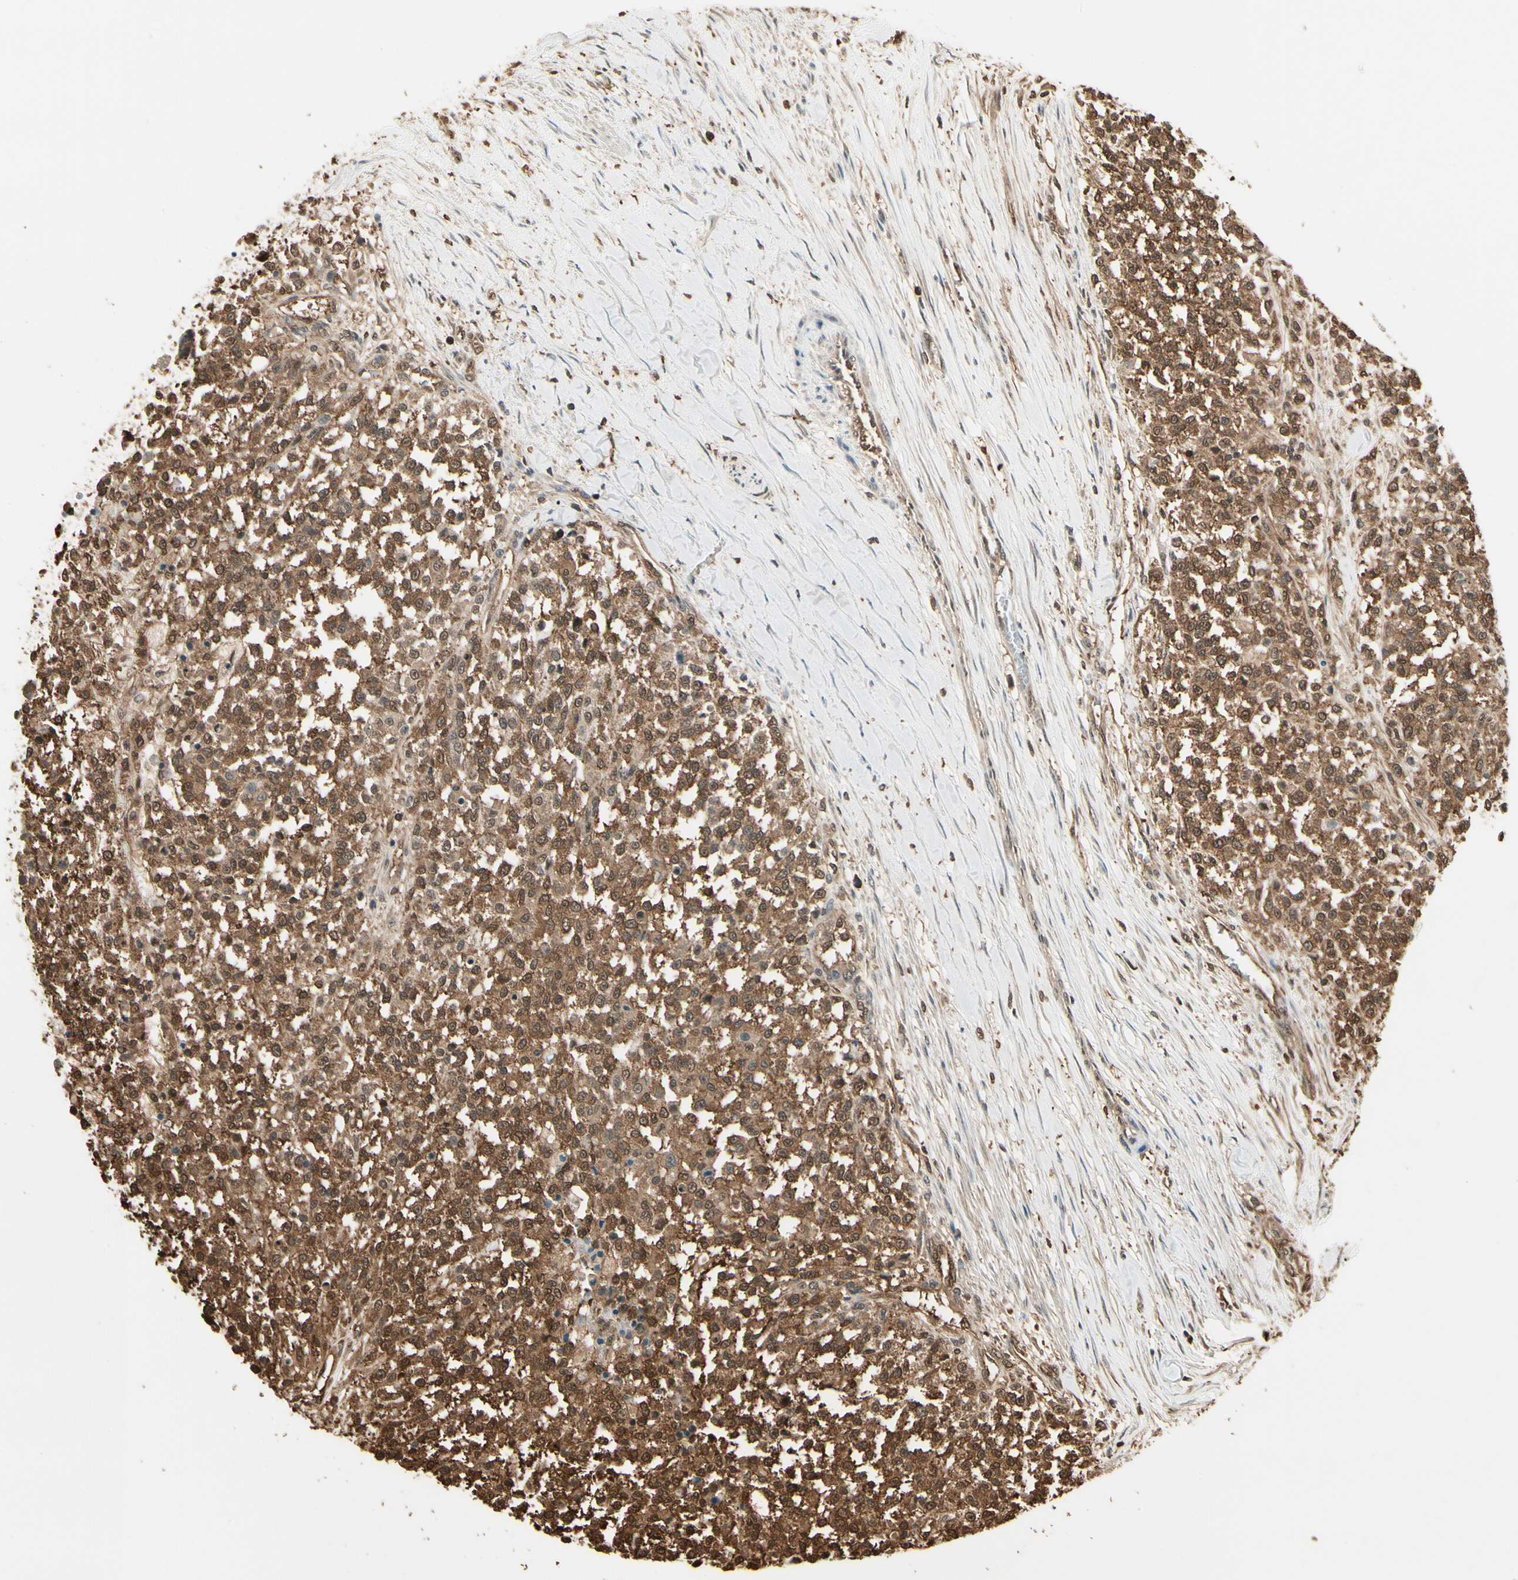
{"staining": {"intensity": "strong", "quantity": ">75%", "location": "cytoplasmic/membranous,nuclear"}, "tissue": "testis cancer", "cell_type": "Tumor cells", "image_type": "cancer", "snomed": [{"axis": "morphology", "description": "Seminoma, NOS"}, {"axis": "topography", "description": "Testis"}], "caption": "DAB immunohistochemical staining of testis seminoma shows strong cytoplasmic/membranous and nuclear protein staining in approximately >75% of tumor cells. Immunohistochemistry (ihc) stains the protein of interest in brown and the nuclei are stained blue.", "gene": "YWHAE", "patient": {"sex": "male", "age": 59}}